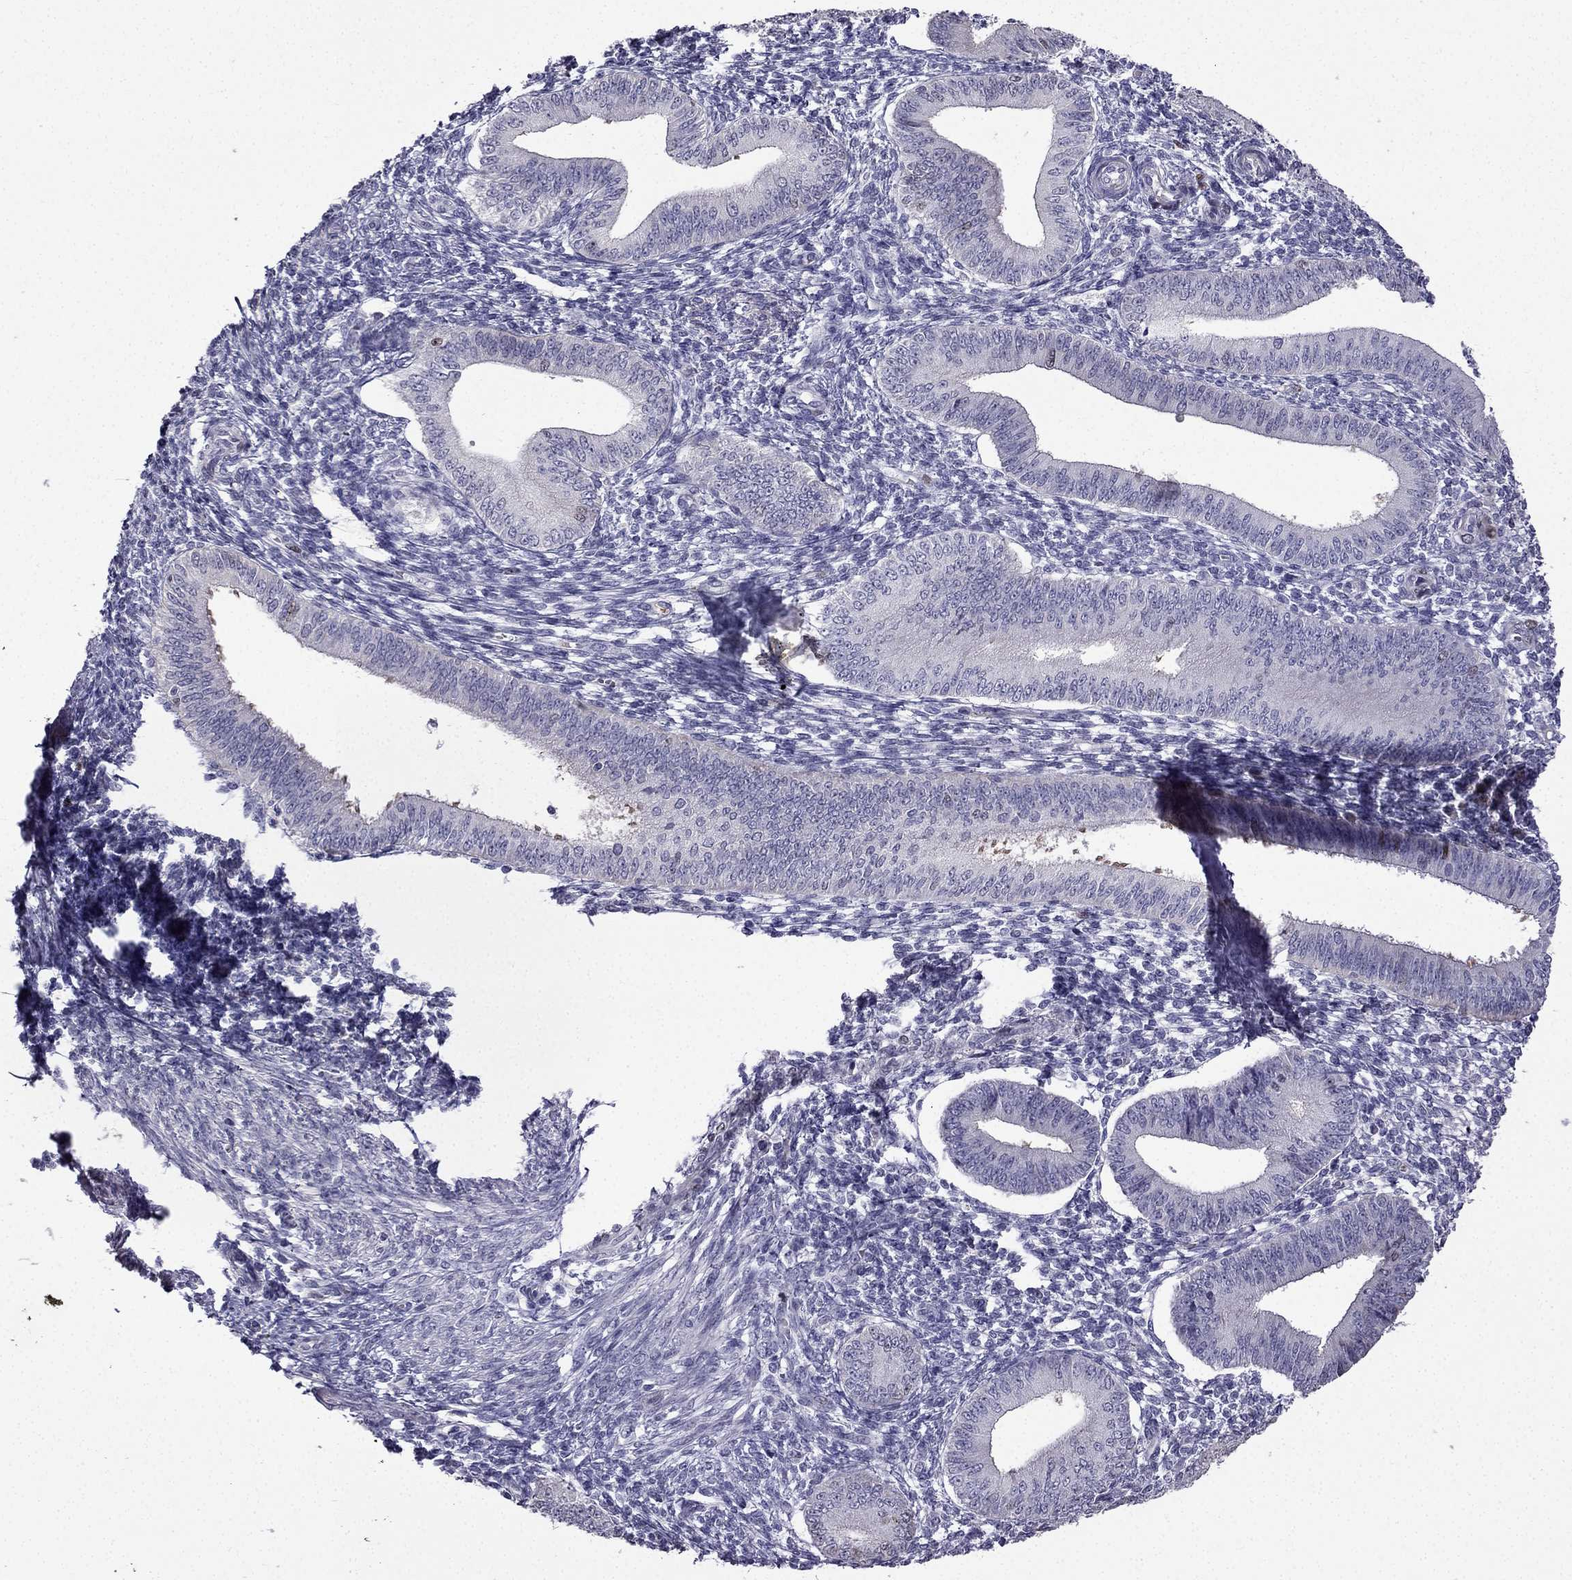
{"staining": {"intensity": "moderate", "quantity": "<25%", "location": "nuclear"}, "tissue": "endometrium", "cell_type": "Cells in endometrial stroma", "image_type": "normal", "snomed": [{"axis": "morphology", "description": "Normal tissue, NOS"}, {"axis": "topography", "description": "Endometrium"}], "caption": "Benign endometrium demonstrates moderate nuclear staining in about <25% of cells in endometrial stroma, visualized by immunohistochemistry.", "gene": "UHRF1", "patient": {"sex": "female", "age": 42}}